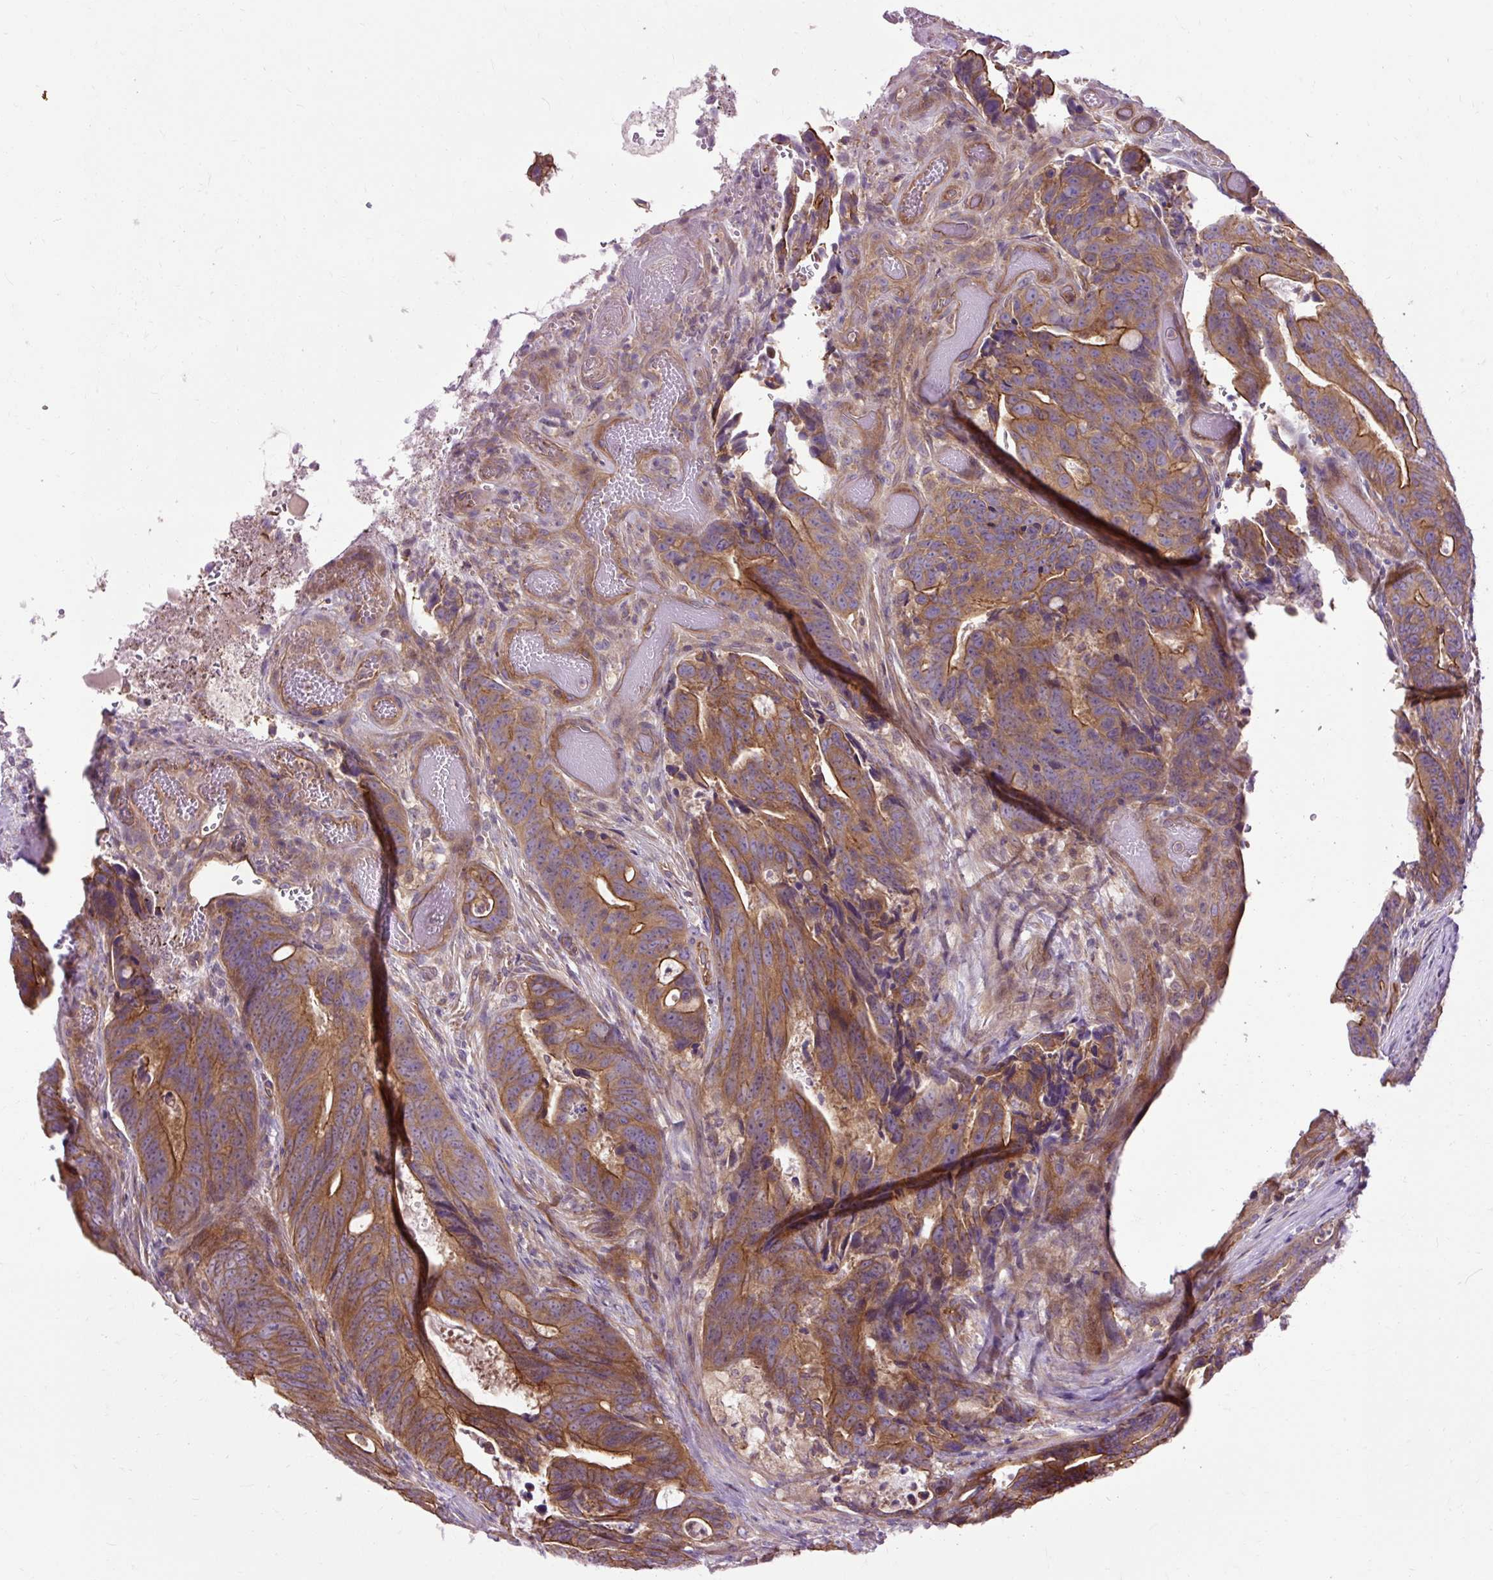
{"staining": {"intensity": "moderate", "quantity": ">75%", "location": "cytoplasmic/membranous"}, "tissue": "colorectal cancer", "cell_type": "Tumor cells", "image_type": "cancer", "snomed": [{"axis": "morphology", "description": "Adenocarcinoma, NOS"}, {"axis": "topography", "description": "Colon"}], "caption": "The photomicrograph displays a brown stain indicating the presence of a protein in the cytoplasmic/membranous of tumor cells in colorectal cancer.", "gene": "CCDC93", "patient": {"sex": "female", "age": 82}}